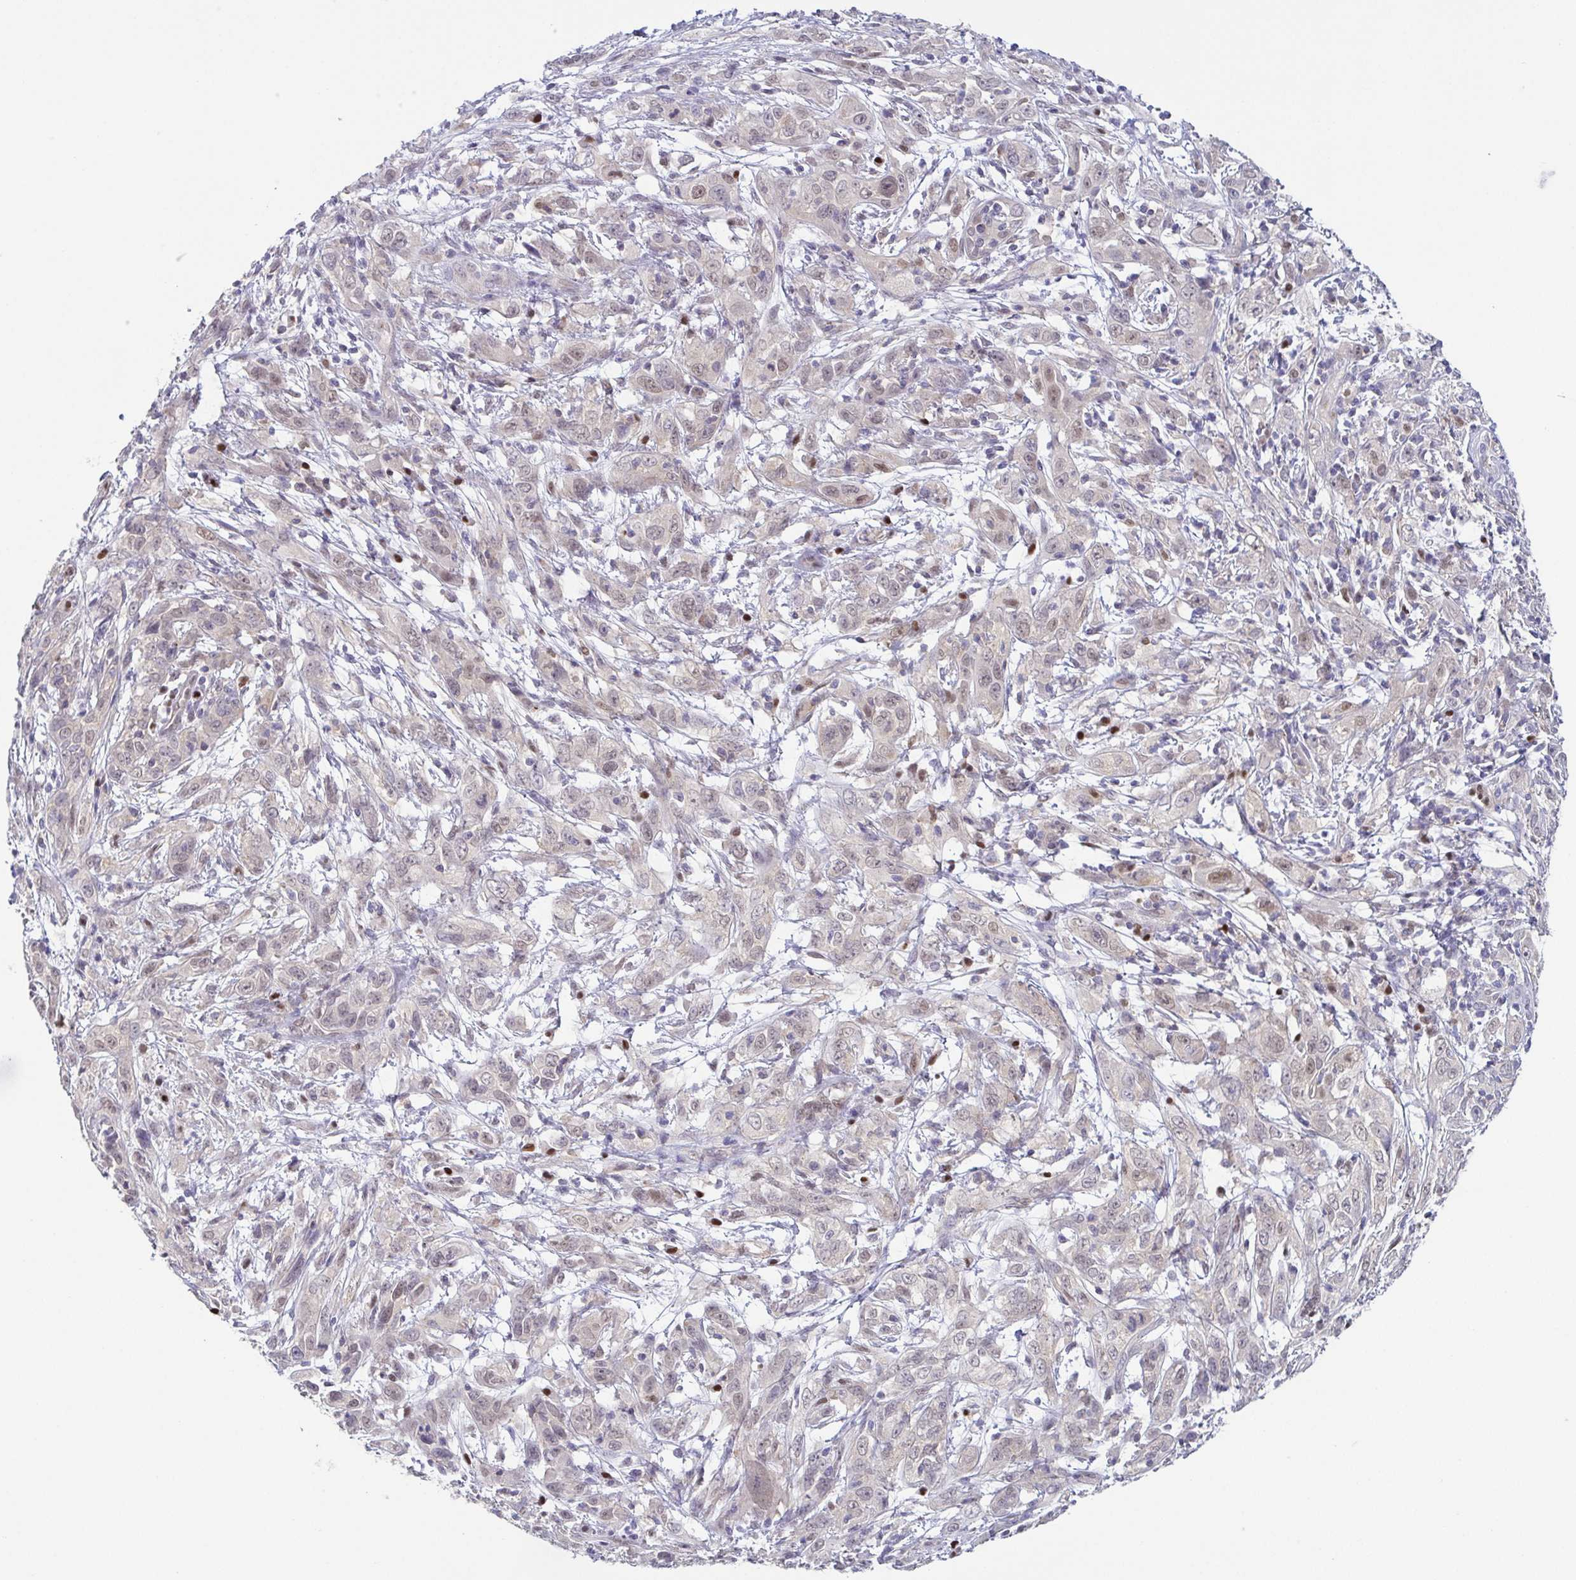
{"staining": {"intensity": "weak", "quantity": "<25%", "location": "nuclear"}, "tissue": "cervical cancer", "cell_type": "Tumor cells", "image_type": "cancer", "snomed": [{"axis": "morphology", "description": "Adenocarcinoma, NOS"}, {"axis": "topography", "description": "Cervix"}], "caption": "The IHC micrograph has no significant positivity in tumor cells of cervical cancer (adenocarcinoma) tissue.", "gene": "UBE2Q1", "patient": {"sex": "female", "age": 40}}